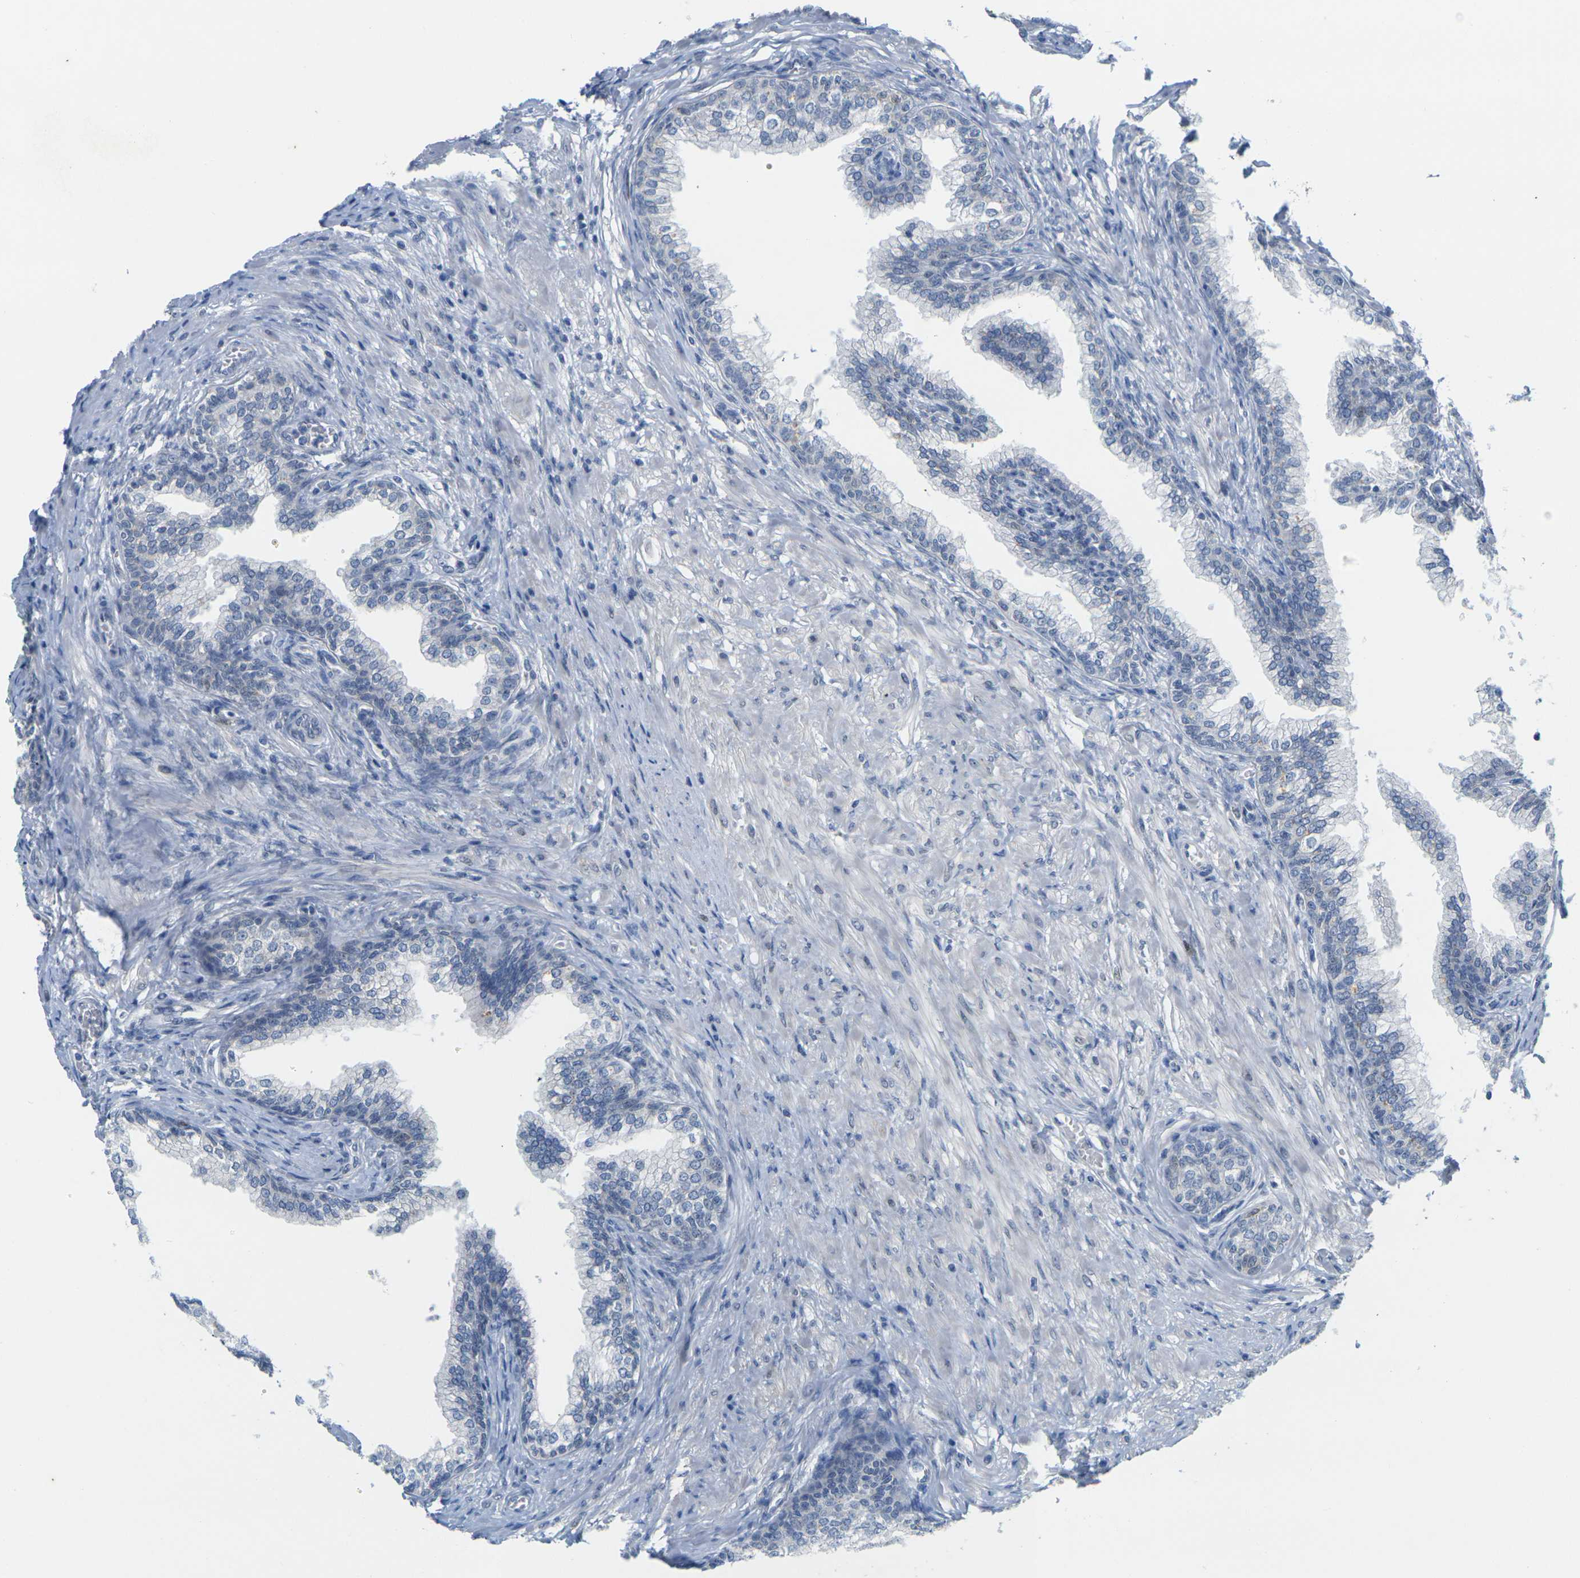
{"staining": {"intensity": "moderate", "quantity": "<25%", "location": "nuclear"}, "tissue": "prostate", "cell_type": "Glandular cells", "image_type": "normal", "snomed": [{"axis": "morphology", "description": "Normal tissue, NOS"}, {"axis": "morphology", "description": "Urothelial carcinoma, Low grade"}, {"axis": "topography", "description": "Urinary bladder"}, {"axis": "topography", "description": "Prostate"}], "caption": "The histopathology image displays staining of benign prostate, revealing moderate nuclear protein positivity (brown color) within glandular cells. The protein of interest is shown in brown color, while the nuclei are stained blue.", "gene": "CDK2", "patient": {"sex": "male", "age": 60}}